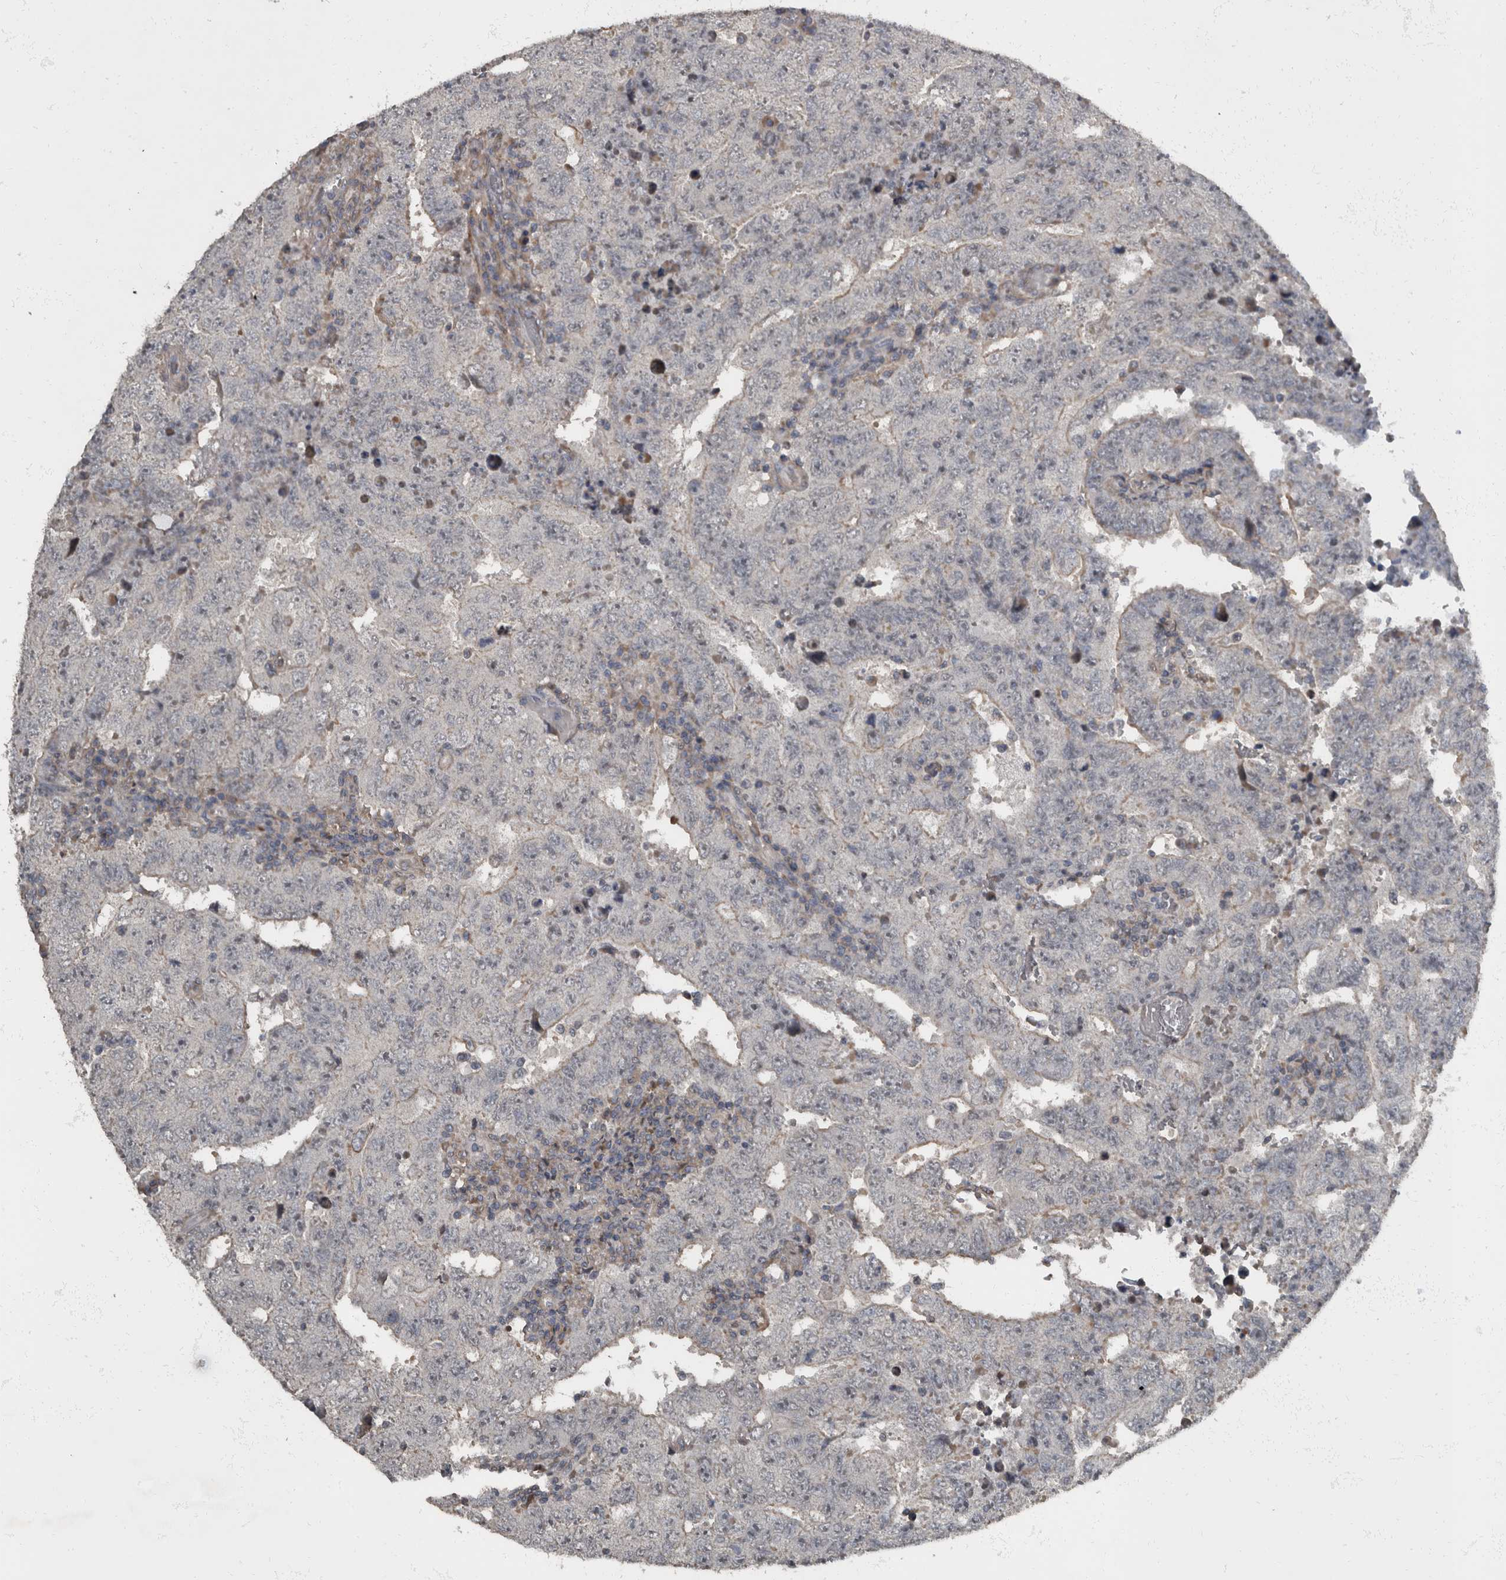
{"staining": {"intensity": "weak", "quantity": "<25%", "location": "cytoplasmic/membranous"}, "tissue": "testis cancer", "cell_type": "Tumor cells", "image_type": "cancer", "snomed": [{"axis": "morphology", "description": "Carcinoma, Embryonal, NOS"}, {"axis": "topography", "description": "Testis"}], "caption": "IHC image of human testis cancer stained for a protein (brown), which exhibits no positivity in tumor cells. (Brightfield microscopy of DAB (3,3'-diaminobenzidine) immunohistochemistry (IHC) at high magnification).", "gene": "RABGGTB", "patient": {"sex": "male", "age": 26}}